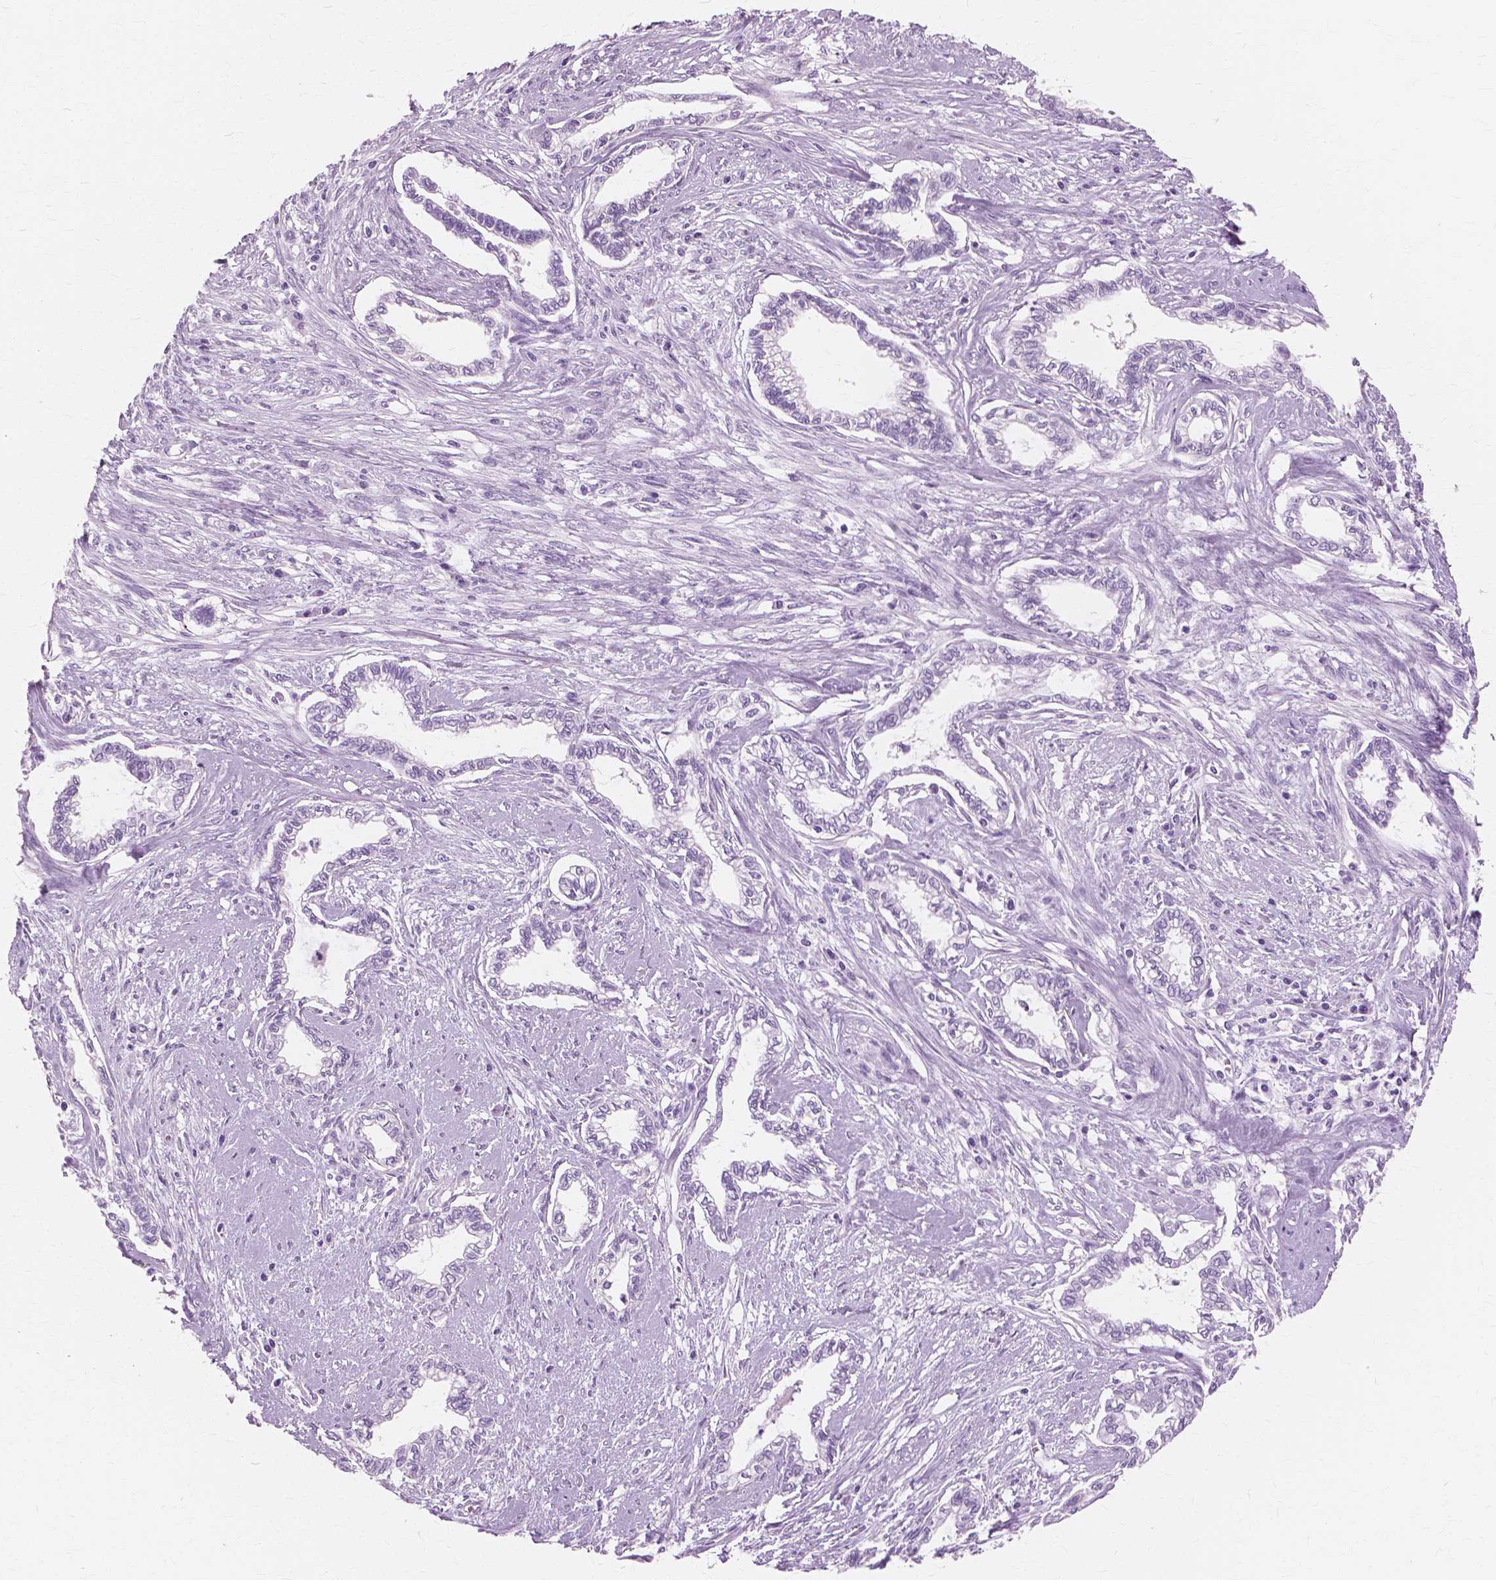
{"staining": {"intensity": "negative", "quantity": "none", "location": "none"}, "tissue": "cervical cancer", "cell_type": "Tumor cells", "image_type": "cancer", "snomed": [{"axis": "morphology", "description": "Adenocarcinoma, NOS"}, {"axis": "topography", "description": "Cervix"}], "caption": "A micrograph of human cervical cancer is negative for staining in tumor cells. Brightfield microscopy of immunohistochemistry (IHC) stained with DAB (3,3'-diaminobenzidine) (brown) and hematoxylin (blue), captured at high magnification.", "gene": "SFTPD", "patient": {"sex": "female", "age": 62}}